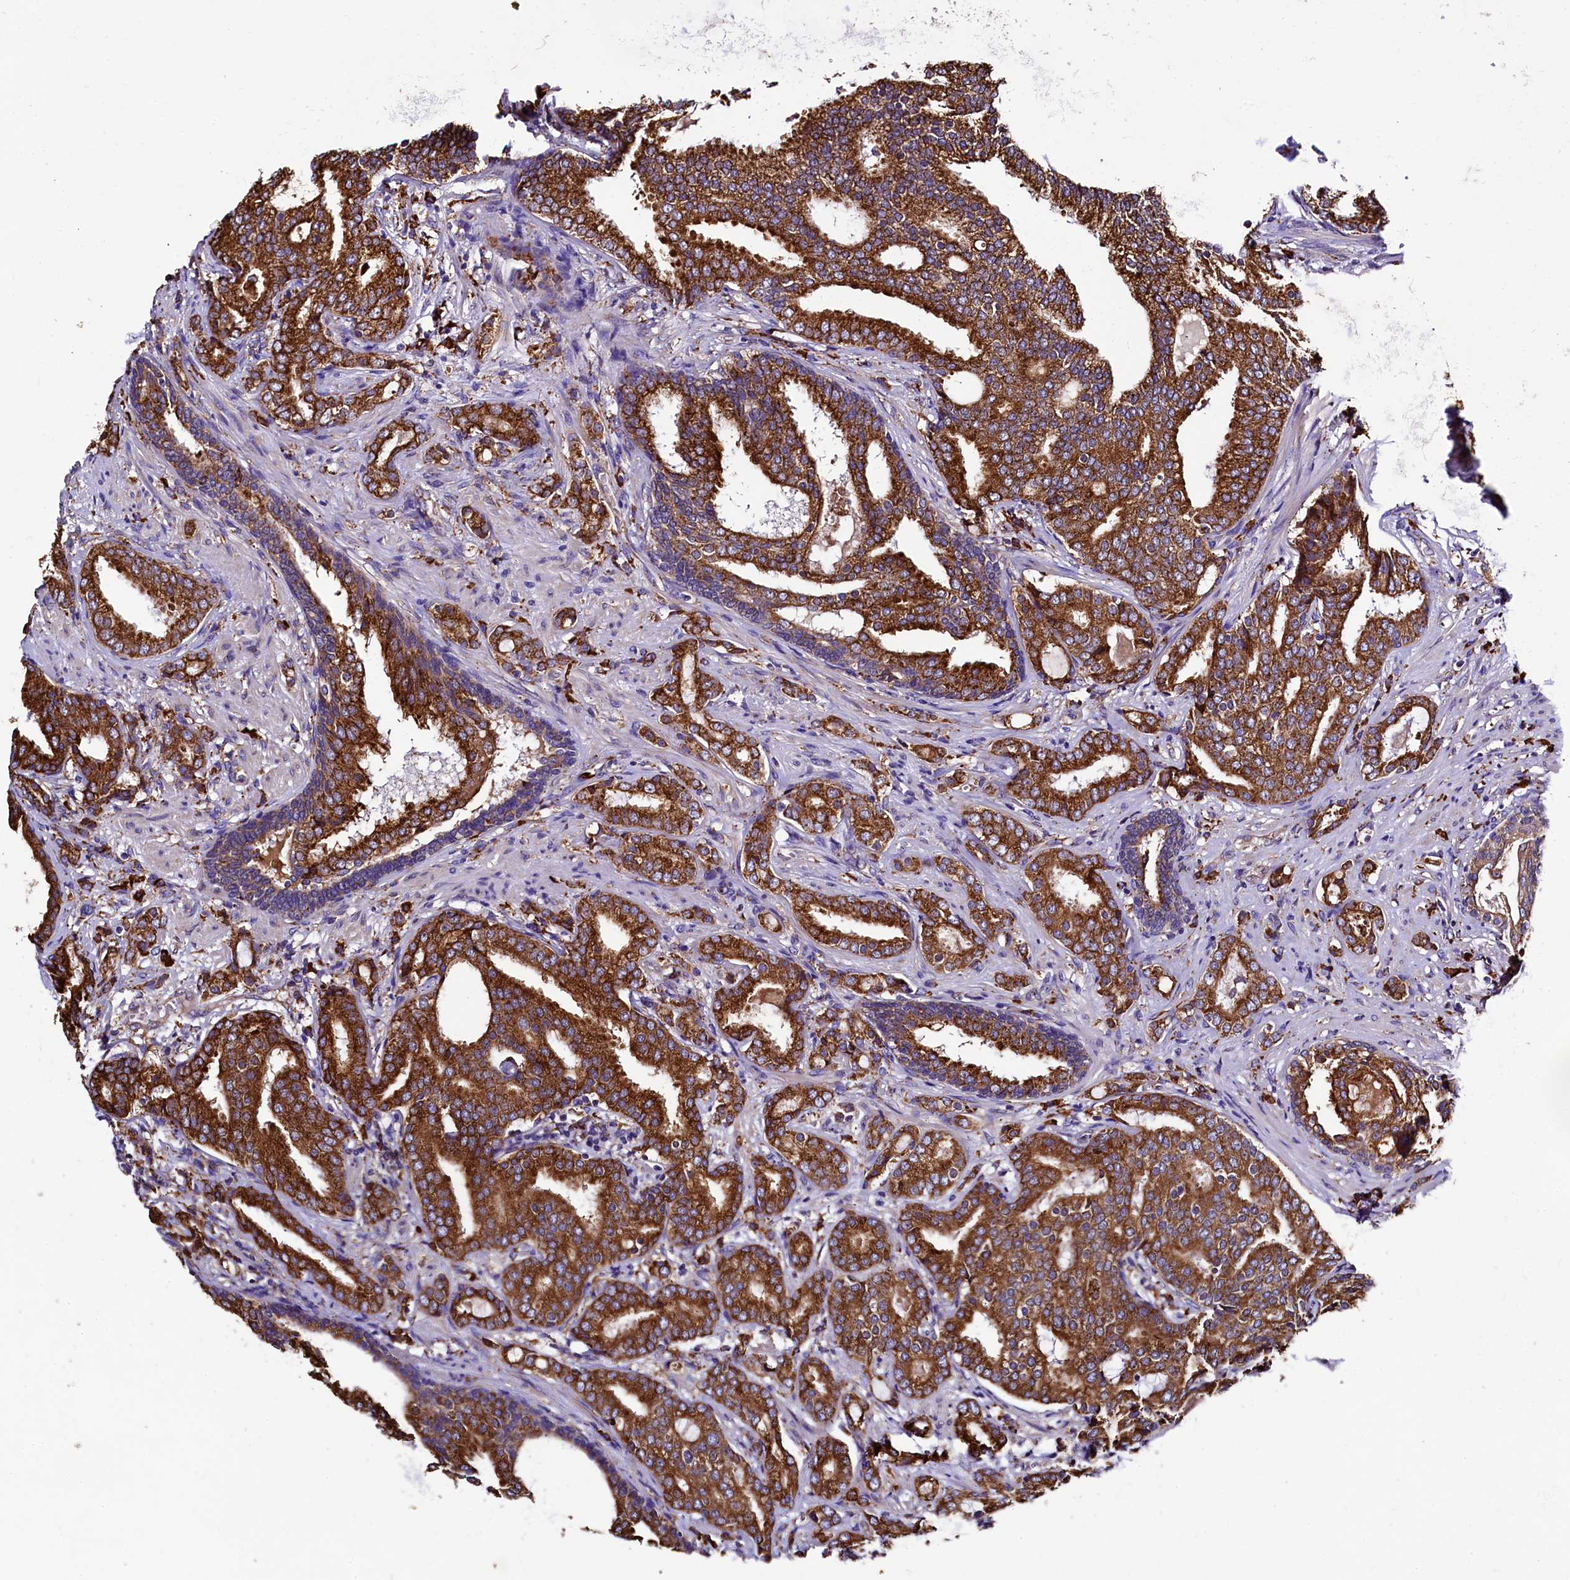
{"staining": {"intensity": "strong", "quantity": ">75%", "location": "cytoplasmic/membranous"}, "tissue": "prostate cancer", "cell_type": "Tumor cells", "image_type": "cancer", "snomed": [{"axis": "morphology", "description": "Adenocarcinoma, High grade"}, {"axis": "topography", "description": "Prostate"}], "caption": "Protein expression by immunohistochemistry demonstrates strong cytoplasmic/membranous staining in approximately >75% of tumor cells in prostate cancer. The staining is performed using DAB brown chromogen to label protein expression. The nuclei are counter-stained blue using hematoxylin.", "gene": "CAPS2", "patient": {"sex": "male", "age": 63}}